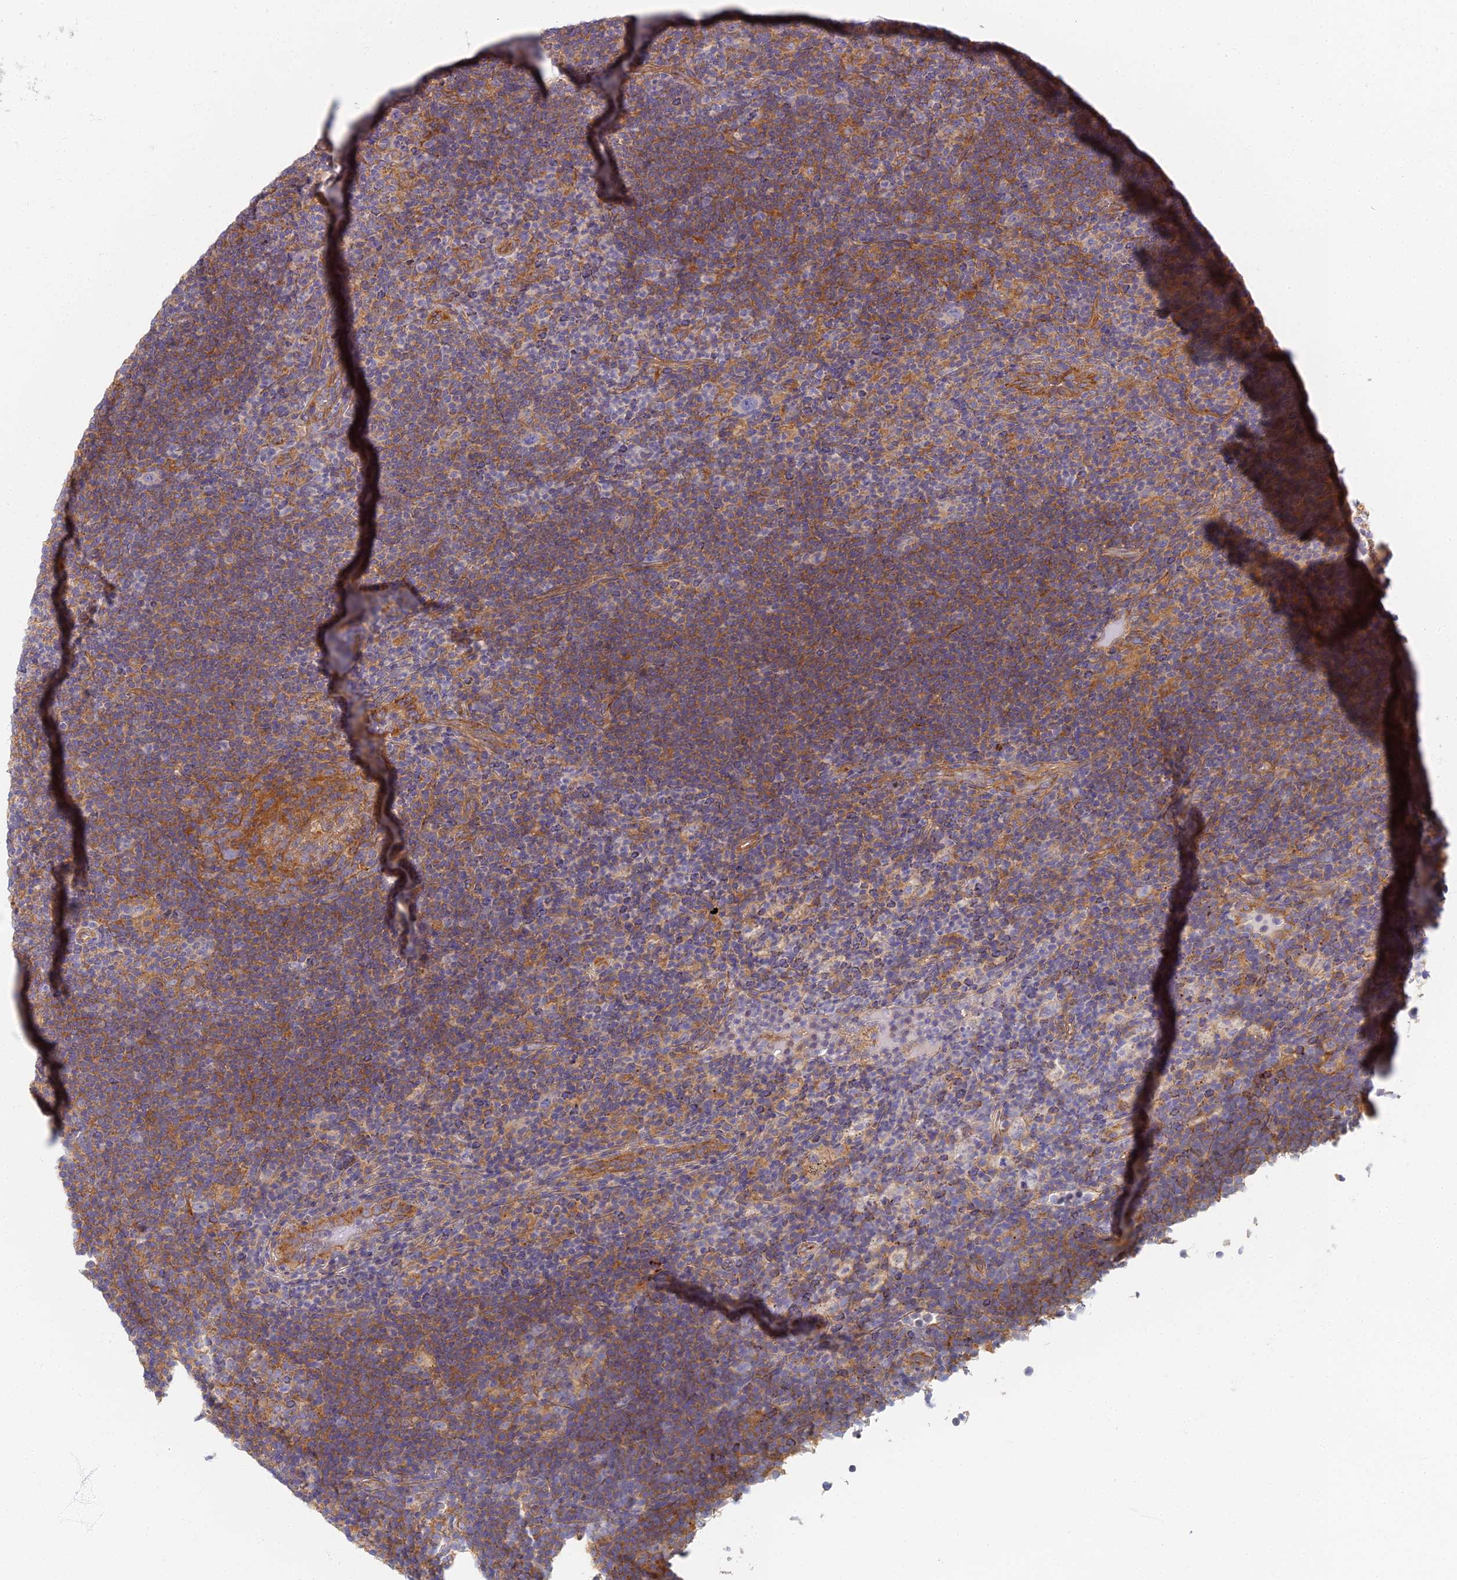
{"staining": {"intensity": "negative", "quantity": "none", "location": "none"}, "tissue": "lymphoma", "cell_type": "Tumor cells", "image_type": "cancer", "snomed": [{"axis": "morphology", "description": "Hodgkin's disease, NOS"}, {"axis": "topography", "description": "Lymph node"}], "caption": "DAB immunohistochemical staining of human Hodgkin's disease displays no significant expression in tumor cells.", "gene": "RBSN", "patient": {"sex": "female", "age": 57}}